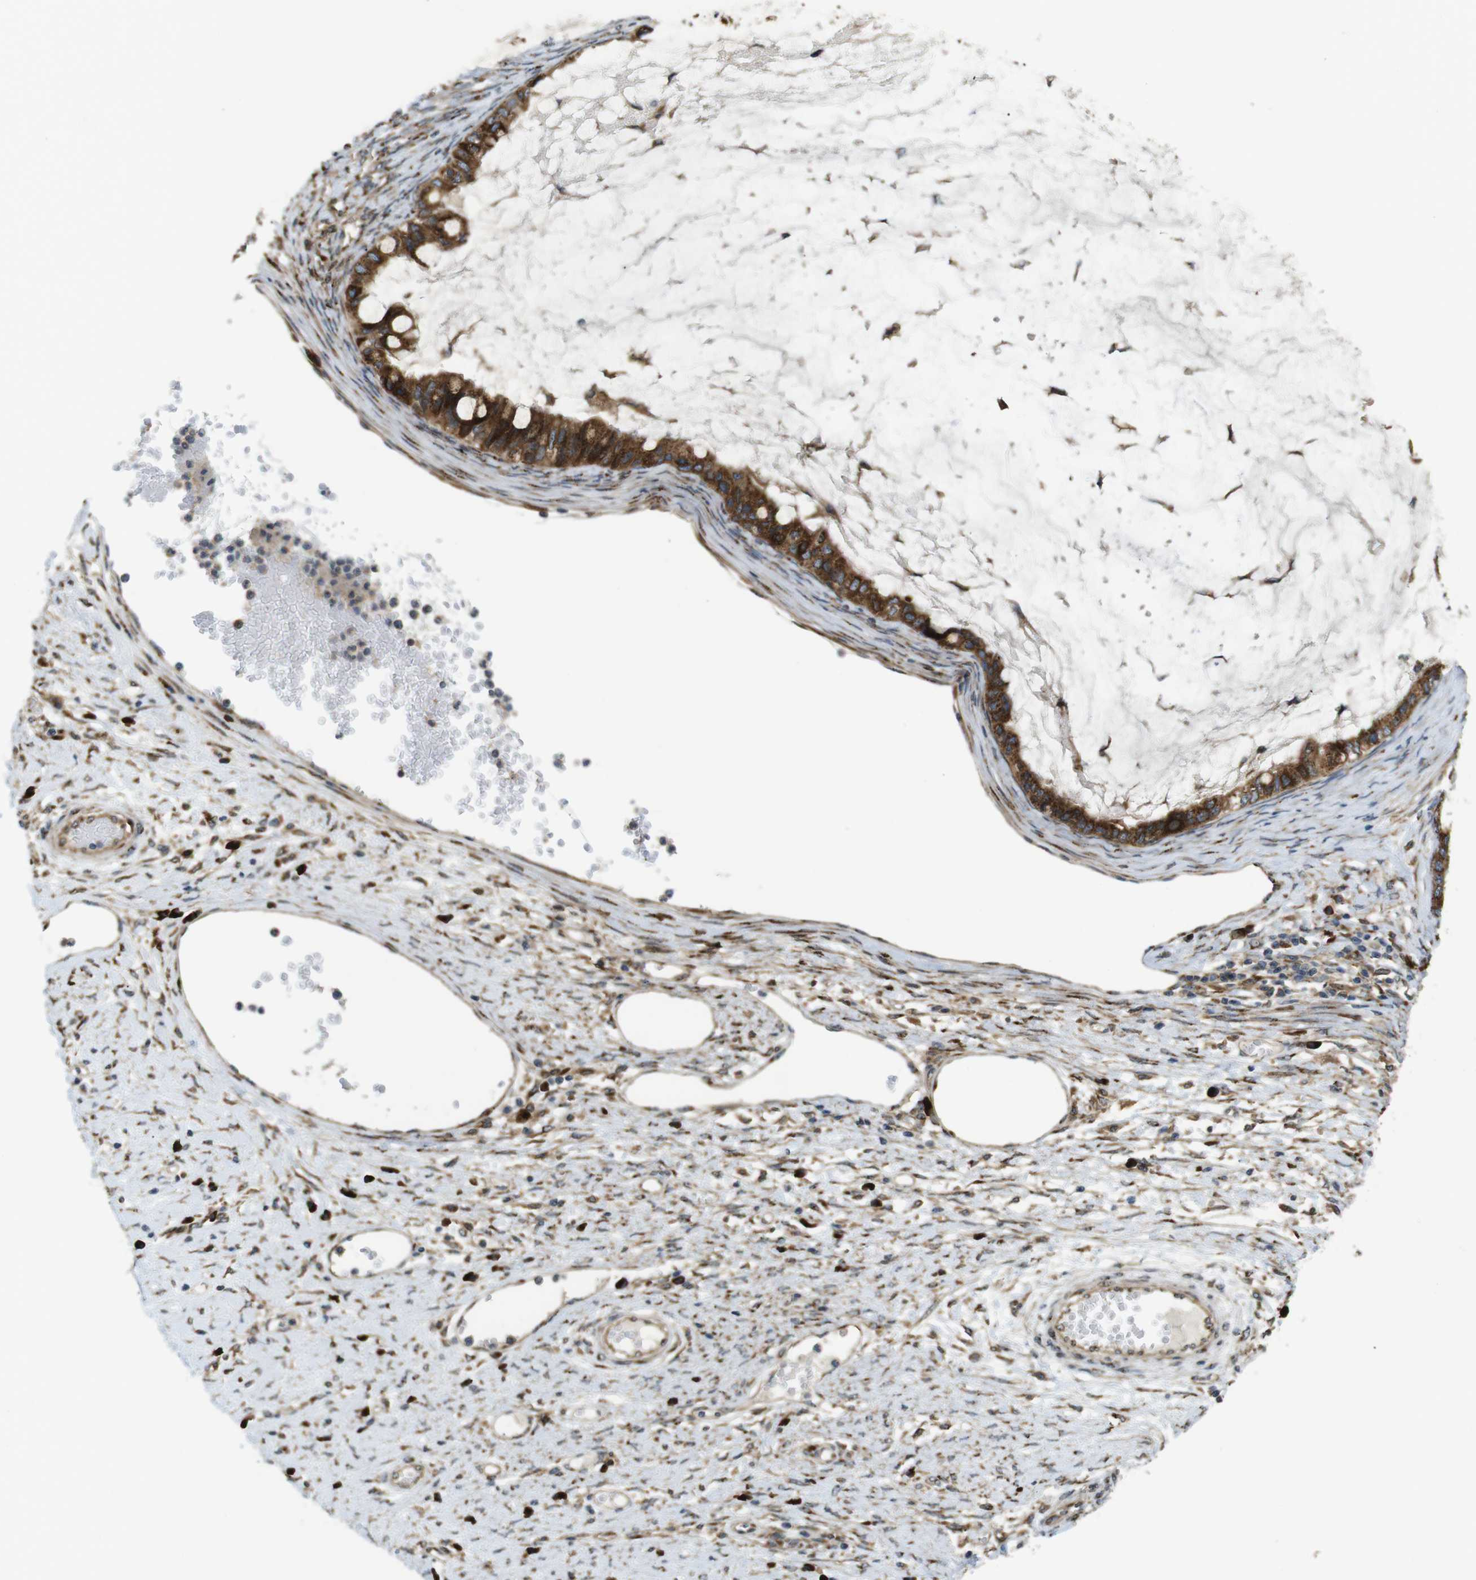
{"staining": {"intensity": "strong", "quantity": ">75%", "location": "cytoplasmic/membranous"}, "tissue": "ovarian cancer", "cell_type": "Tumor cells", "image_type": "cancer", "snomed": [{"axis": "morphology", "description": "Cystadenocarcinoma, mucinous, NOS"}, {"axis": "topography", "description": "Ovary"}], "caption": "IHC photomicrograph of ovarian cancer stained for a protein (brown), which demonstrates high levels of strong cytoplasmic/membranous positivity in approximately >75% of tumor cells.", "gene": "TMEM143", "patient": {"sex": "female", "age": 80}}